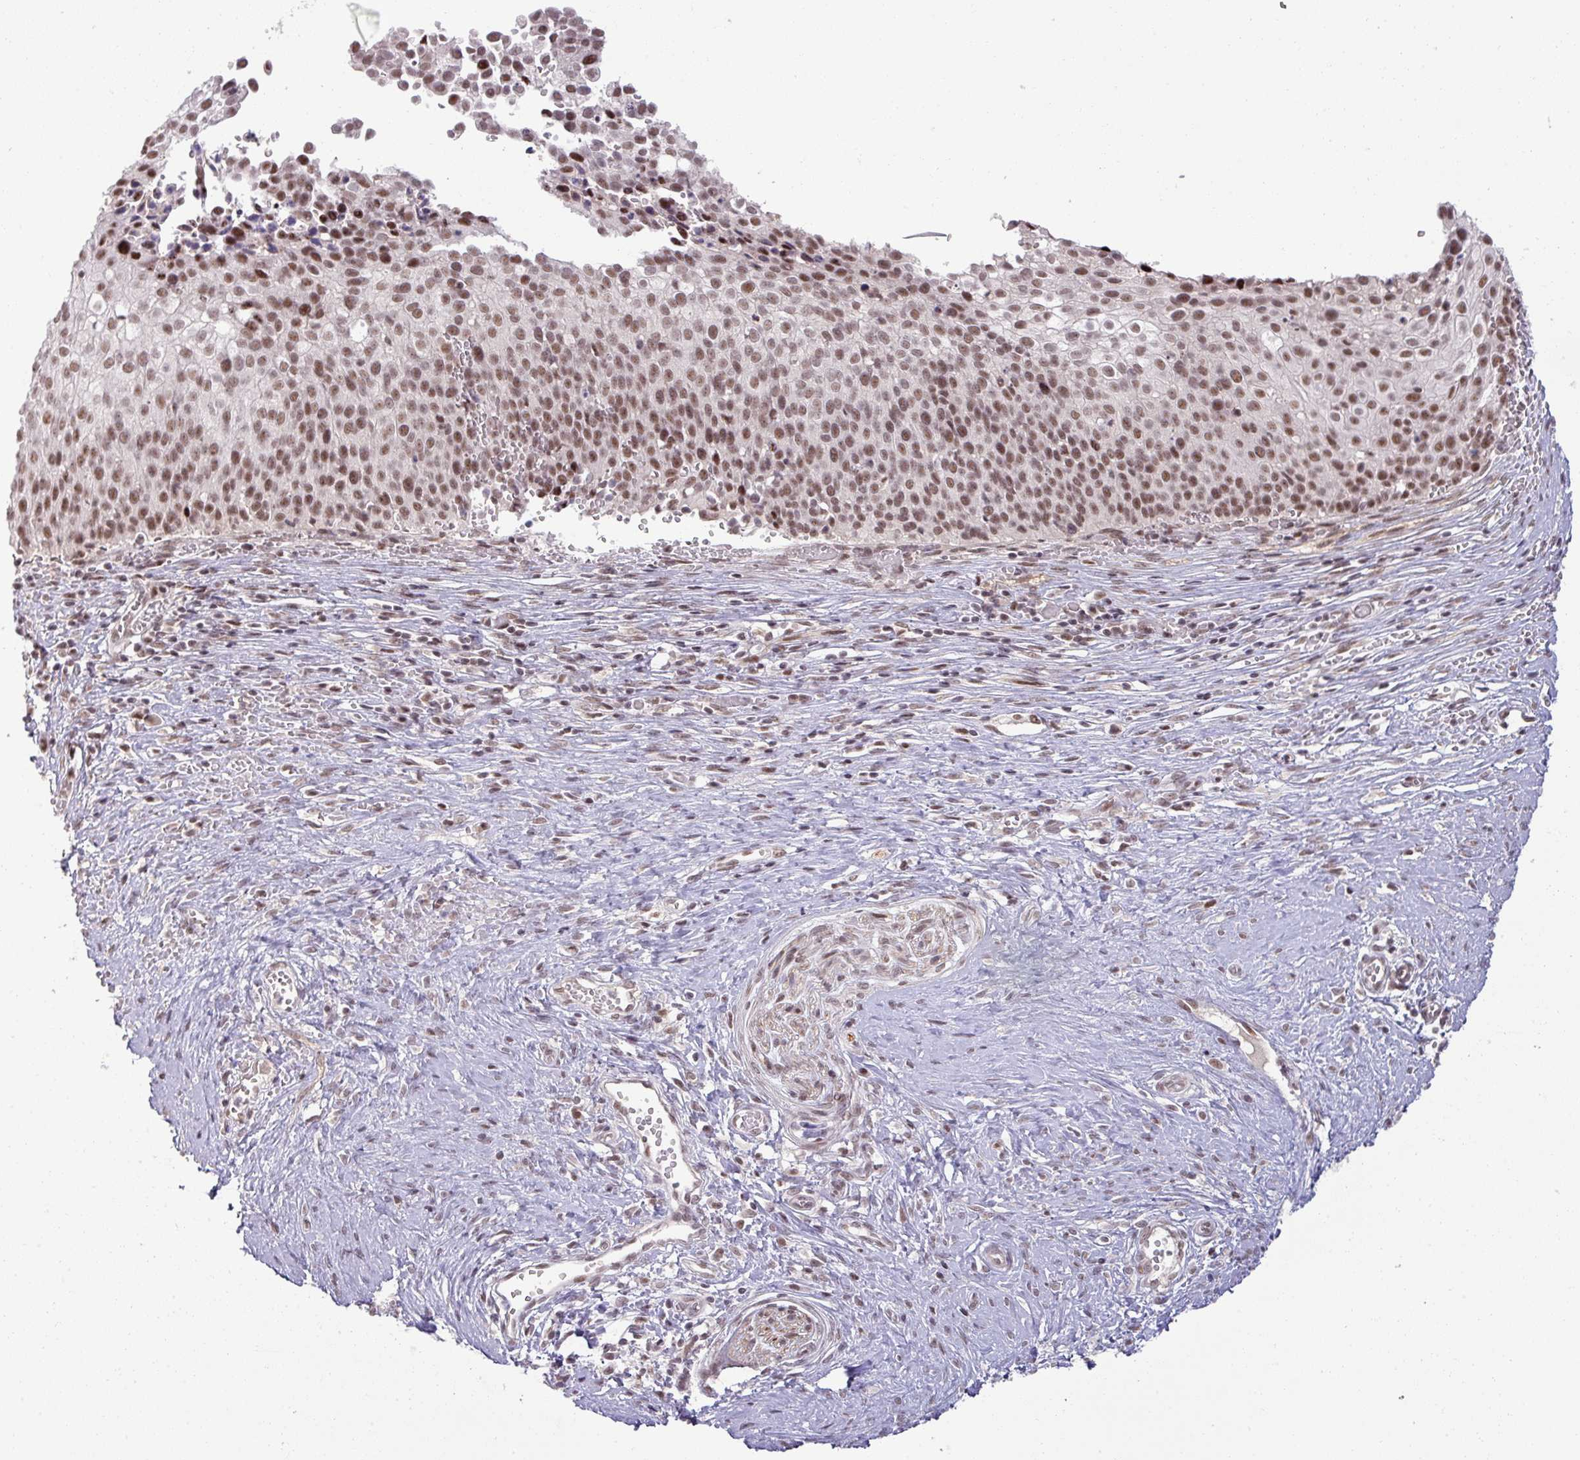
{"staining": {"intensity": "moderate", "quantity": ">75%", "location": "nuclear"}, "tissue": "cervical cancer", "cell_type": "Tumor cells", "image_type": "cancer", "snomed": [{"axis": "morphology", "description": "Squamous cell carcinoma, NOS"}, {"axis": "topography", "description": "Cervix"}], "caption": "Tumor cells reveal medium levels of moderate nuclear expression in approximately >75% of cells in cervical cancer.", "gene": "PTPN20", "patient": {"sex": "female", "age": 44}}